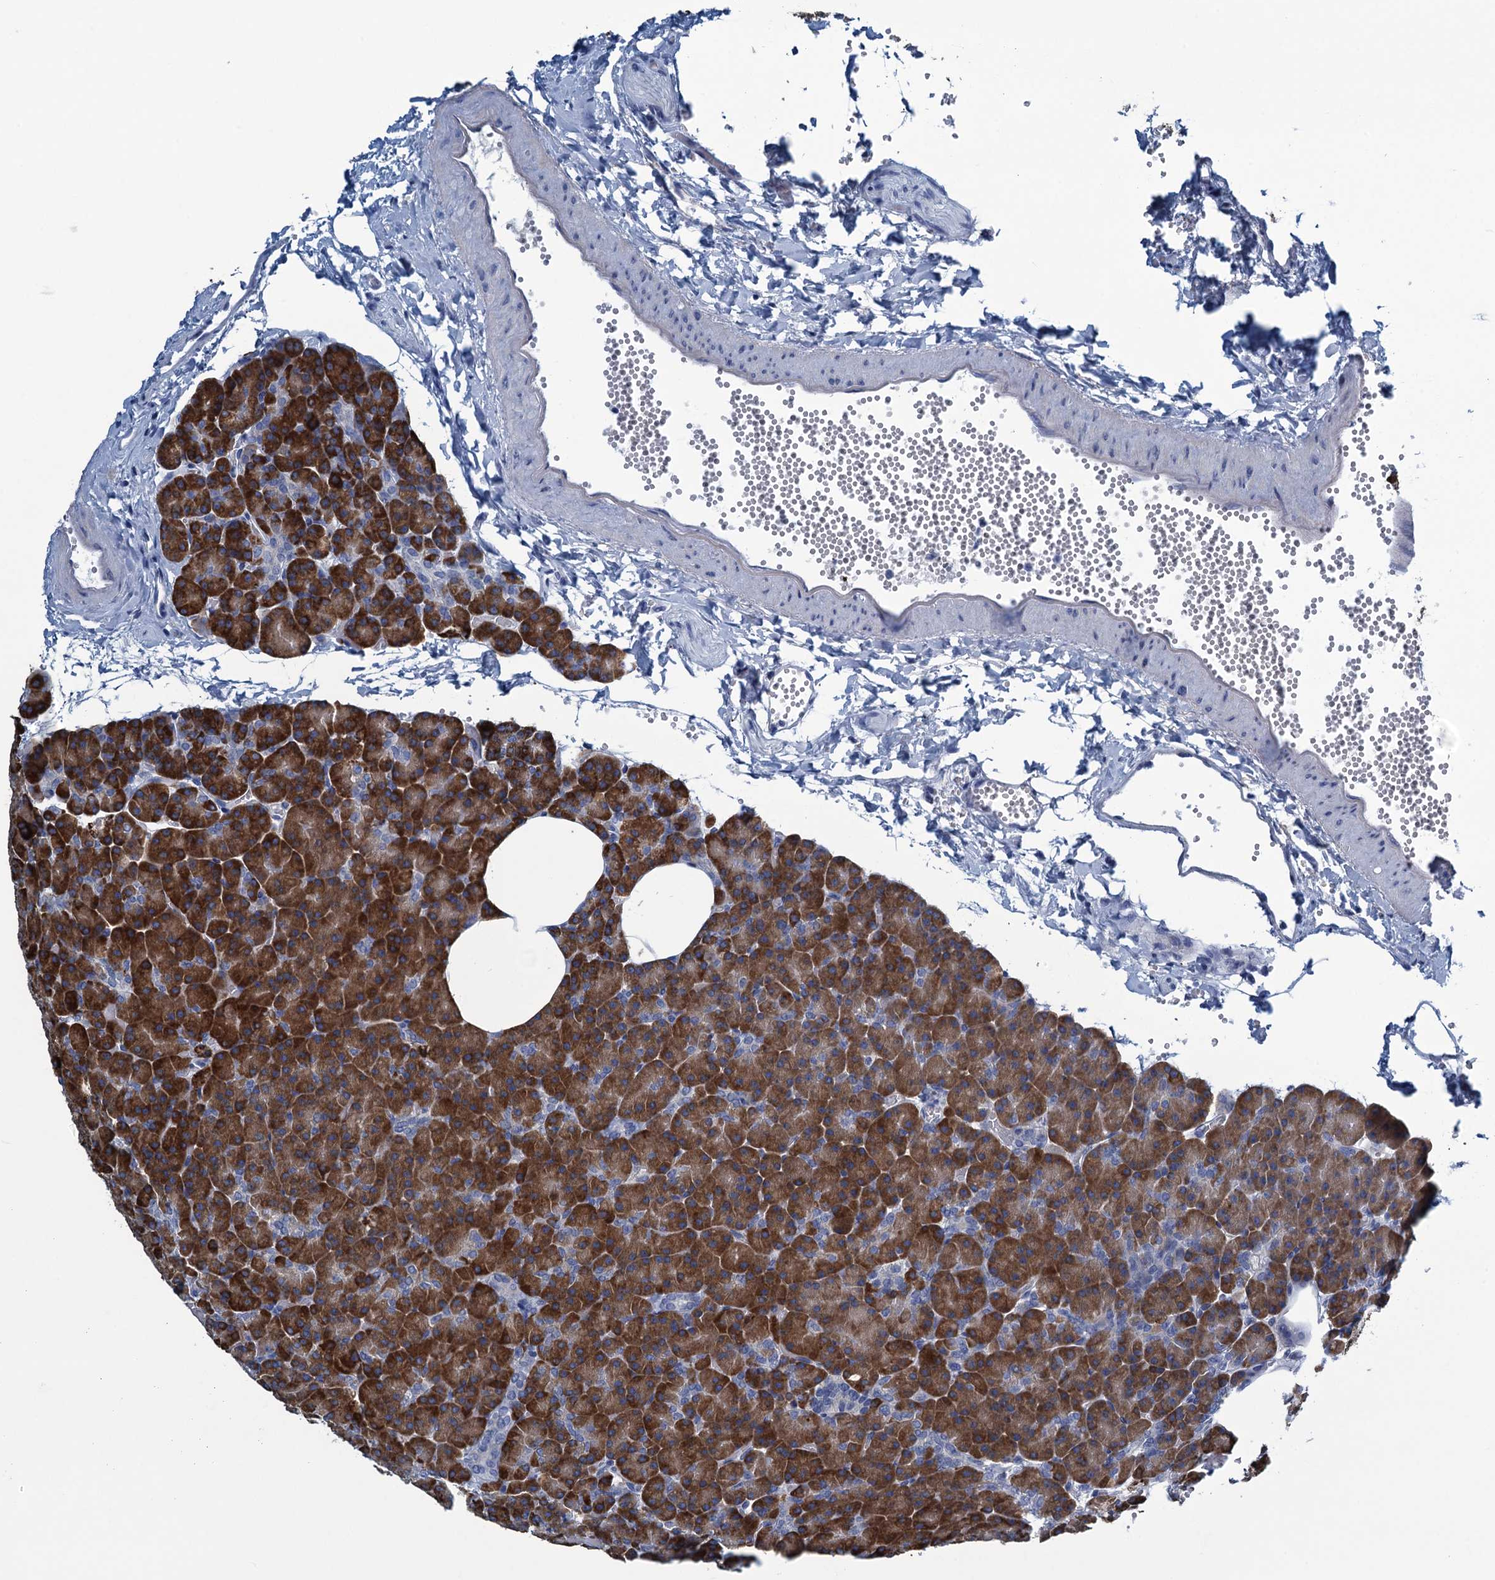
{"staining": {"intensity": "strong", "quantity": ">75%", "location": "cytoplasmic/membranous"}, "tissue": "pancreas", "cell_type": "Exocrine glandular cells", "image_type": "normal", "snomed": [{"axis": "morphology", "description": "Normal tissue, NOS"}, {"axis": "morphology", "description": "Carcinoid, malignant, NOS"}, {"axis": "topography", "description": "Pancreas"}], "caption": "Protein staining shows strong cytoplasmic/membranous expression in about >75% of exocrine glandular cells in normal pancreas.", "gene": "C10orf88", "patient": {"sex": "female", "age": 35}}